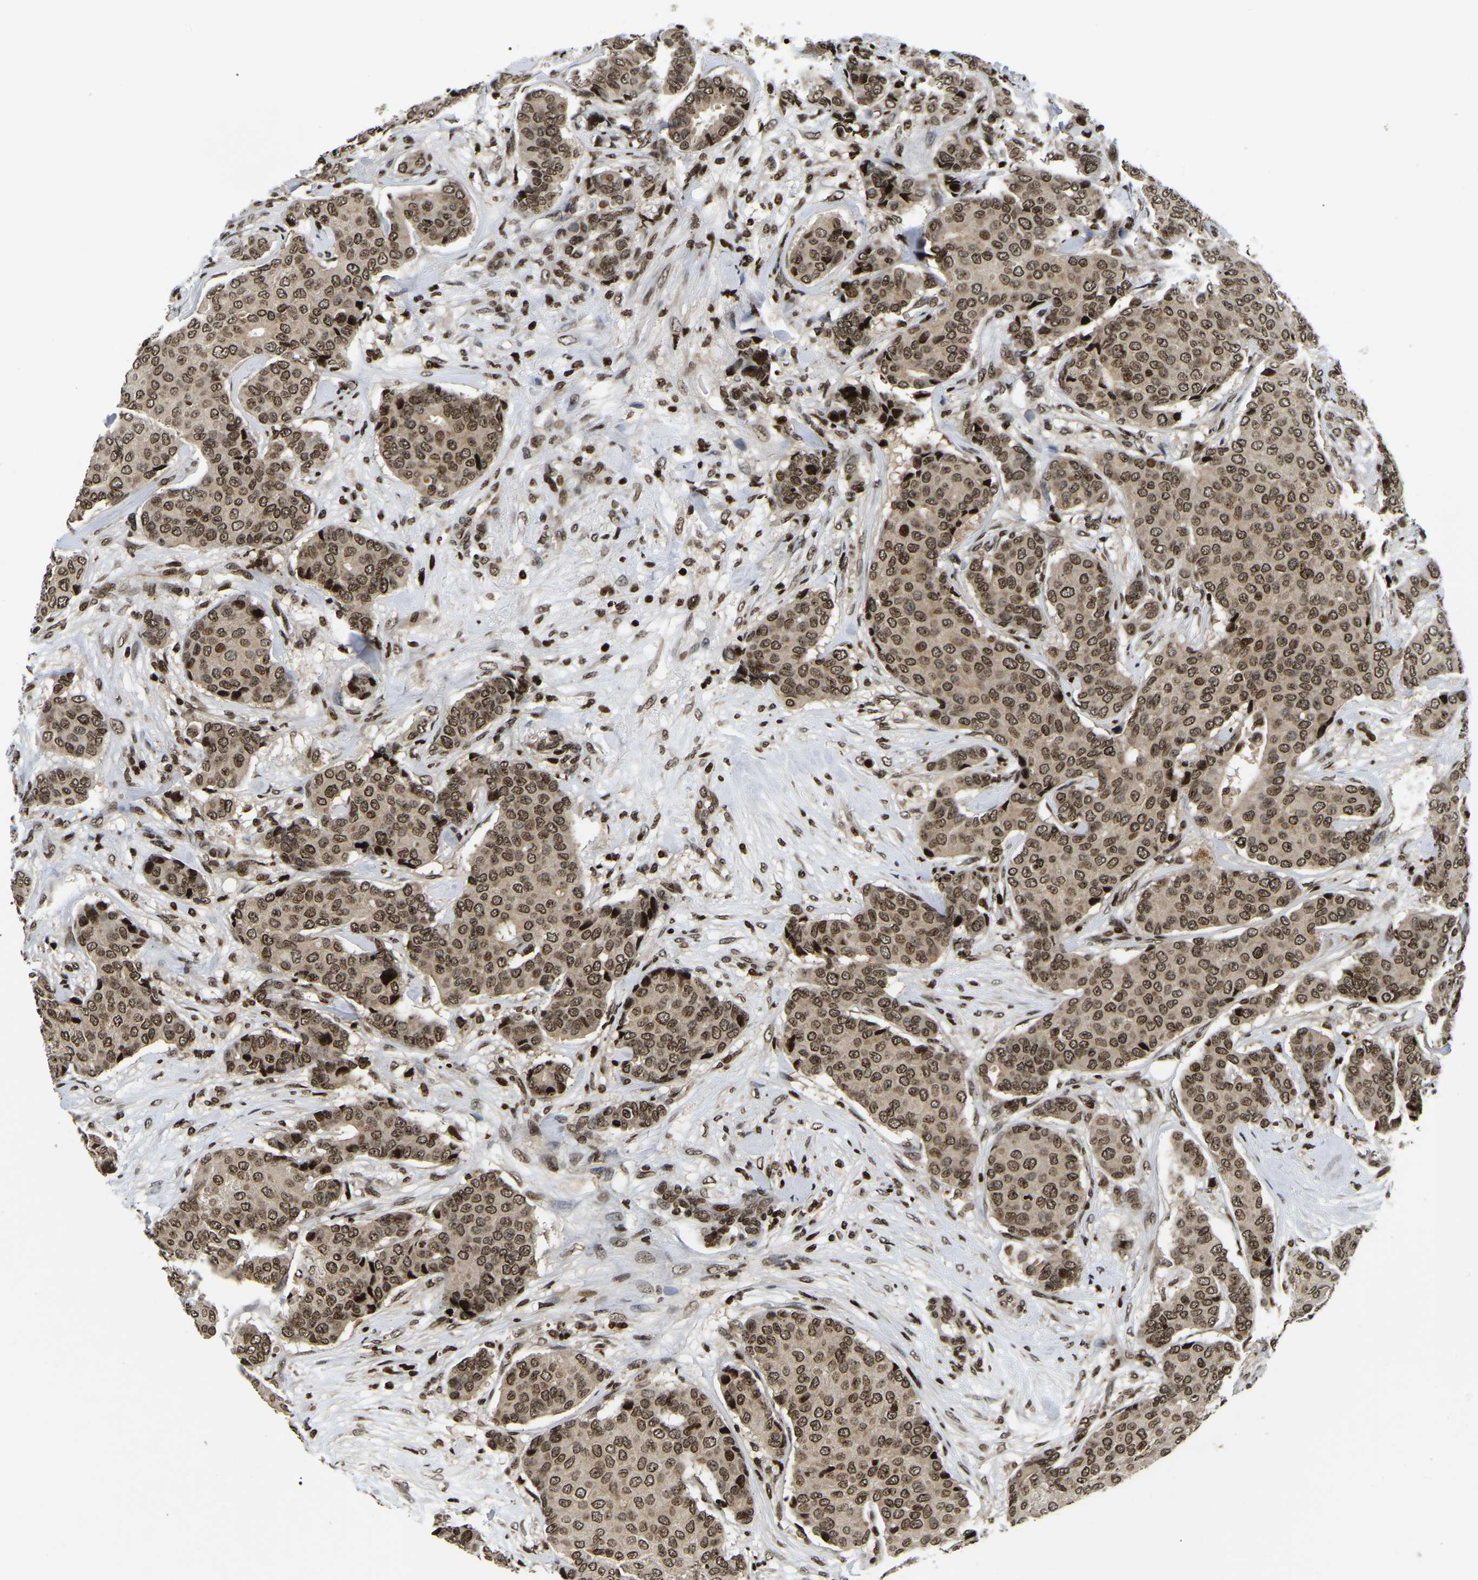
{"staining": {"intensity": "moderate", "quantity": ">75%", "location": "cytoplasmic/membranous,nuclear"}, "tissue": "breast cancer", "cell_type": "Tumor cells", "image_type": "cancer", "snomed": [{"axis": "morphology", "description": "Duct carcinoma"}, {"axis": "topography", "description": "Breast"}], "caption": "Moderate cytoplasmic/membranous and nuclear staining is identified in about >75% of tumor cells in breast cancer.", "gene": "LRRC61", "patient": {"sex": "female", "age": 75}}